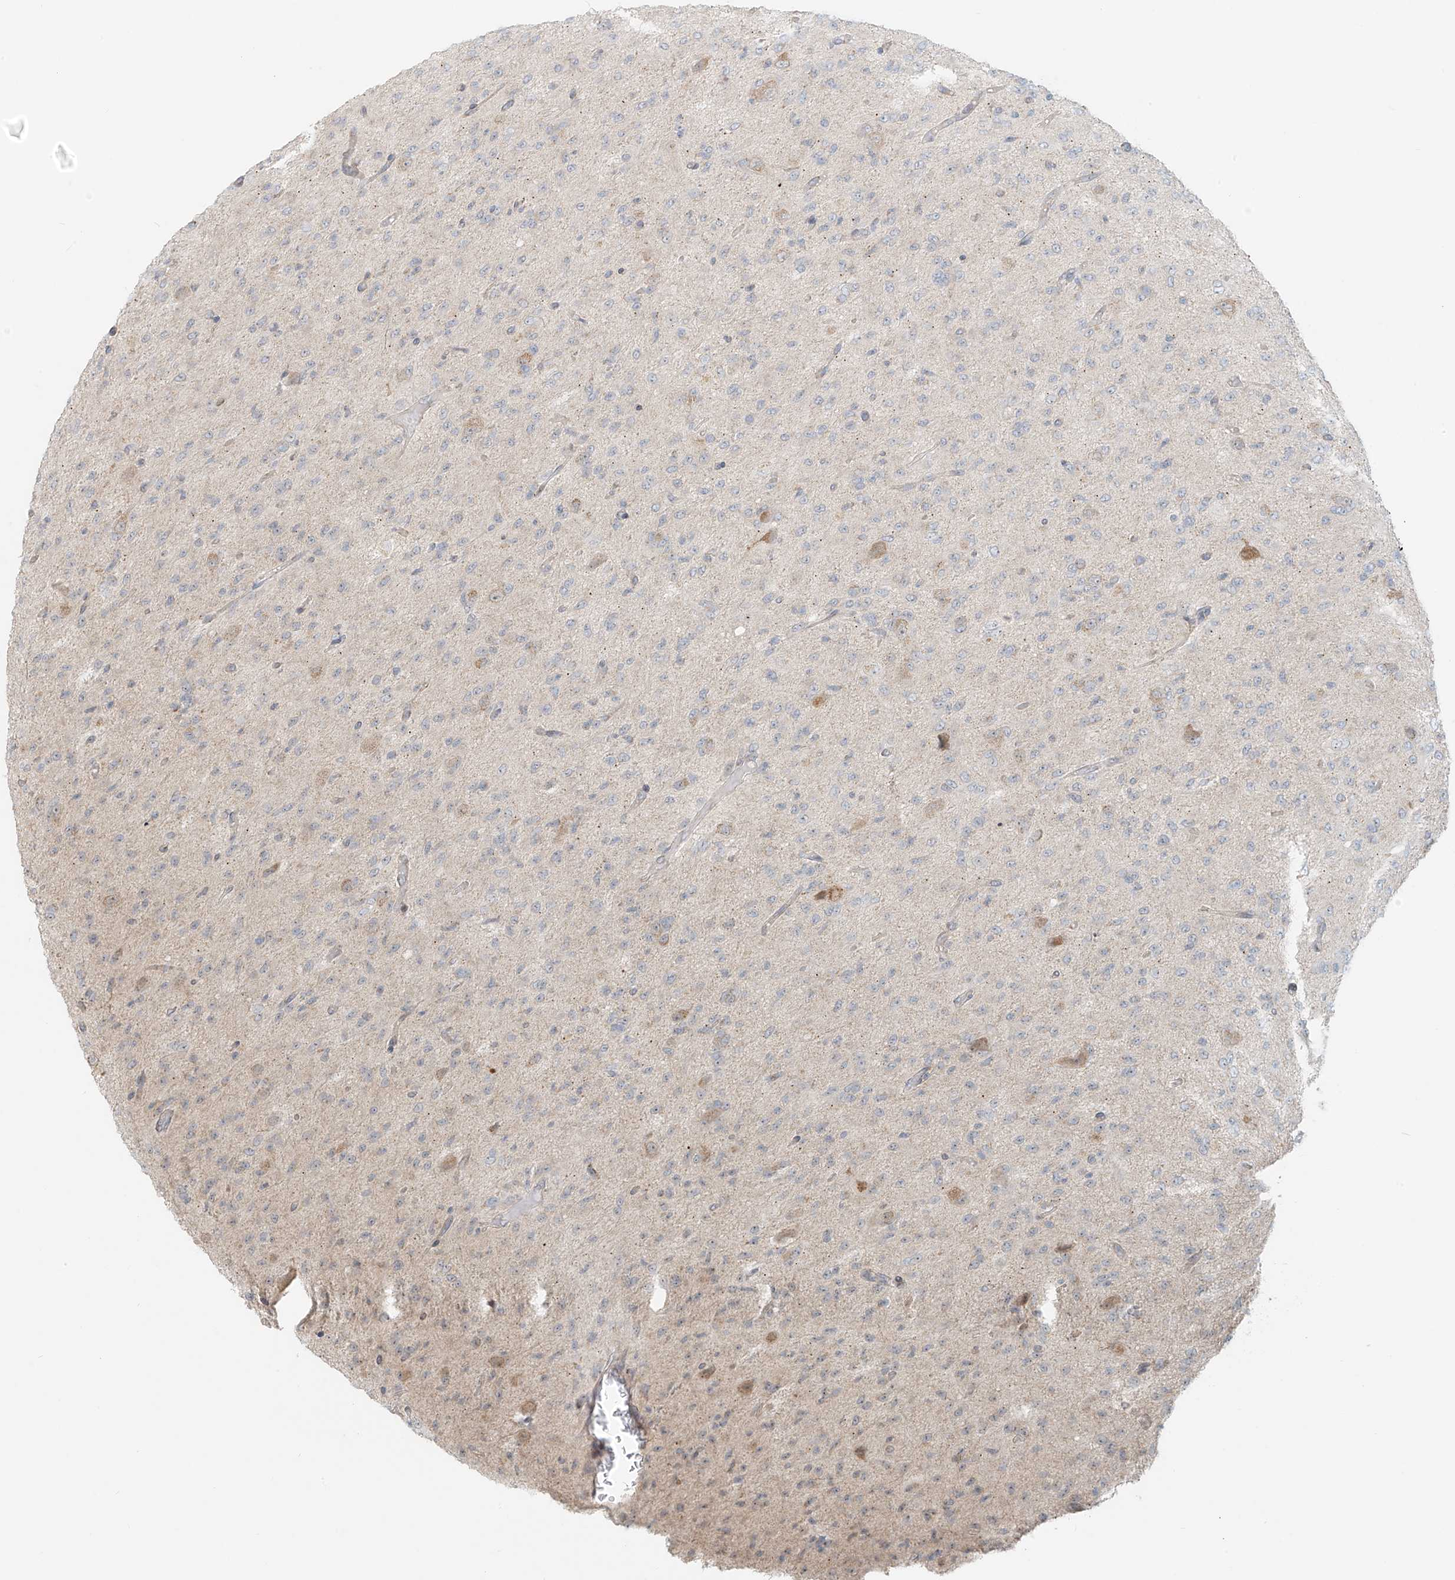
{"staining": {"intensity": "negative", "quantity": "none", "location": "none"}, "tissue": "glioma", "cell_type": "Tumor cells", "image_type": "cancer", "snomed": [{"axis": "morphology", "description": "Glioma, malignant, High grade"}, {"axis": "topography", "description": "Brain"}], "caption": "A photomicrograph of human glioma is negative for staining in tumor cells.", "gene": "UST", "patient": {"sex": "female", "age": 59}}